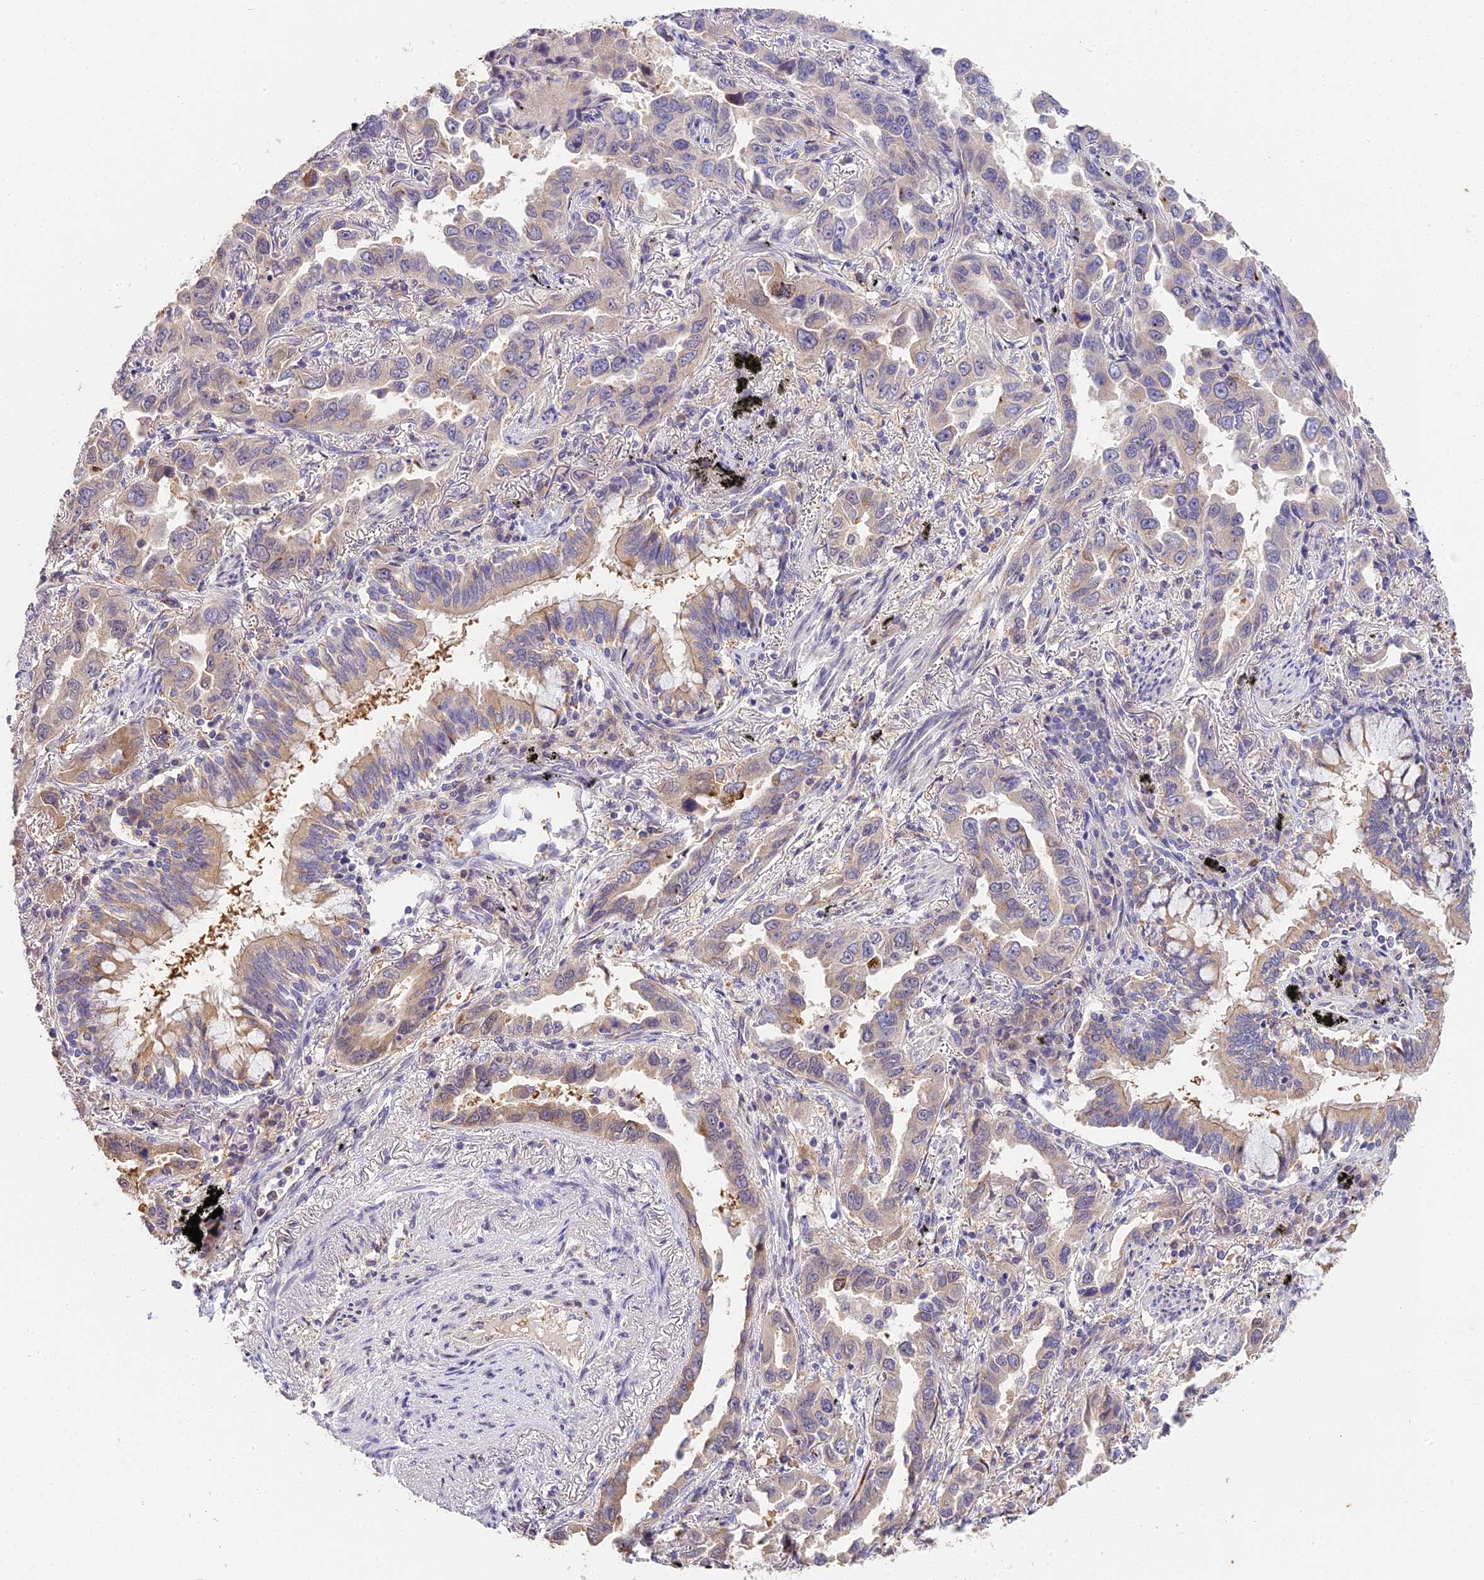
{"staining": {"intensity": "weak", "quantity": "25%-75%", "location": "cytoplasmic/membranous"}, "tissue": "lung cancer", "cell_type": "Tumor cells", "image_type": "cancer", "snomed": [{"axis": "morphology", "description": "Adenocarcinoma, NOS"}, {"axis": "topography", "description": "Lung"}], "caption": "Protein positivity by immunohistochemistry (IHC) displays weak cytoplasmic/membranous expression in approximately 25%-75% of tumor cells in lung adenocarcinoma. The protein of interest is stained brown, and the nuclei are stained in blue (DAB IHC with brightfield microscopy, high magnification).", "gene": "BSCL2", "patient": {"sex": "male", "age": 67}}